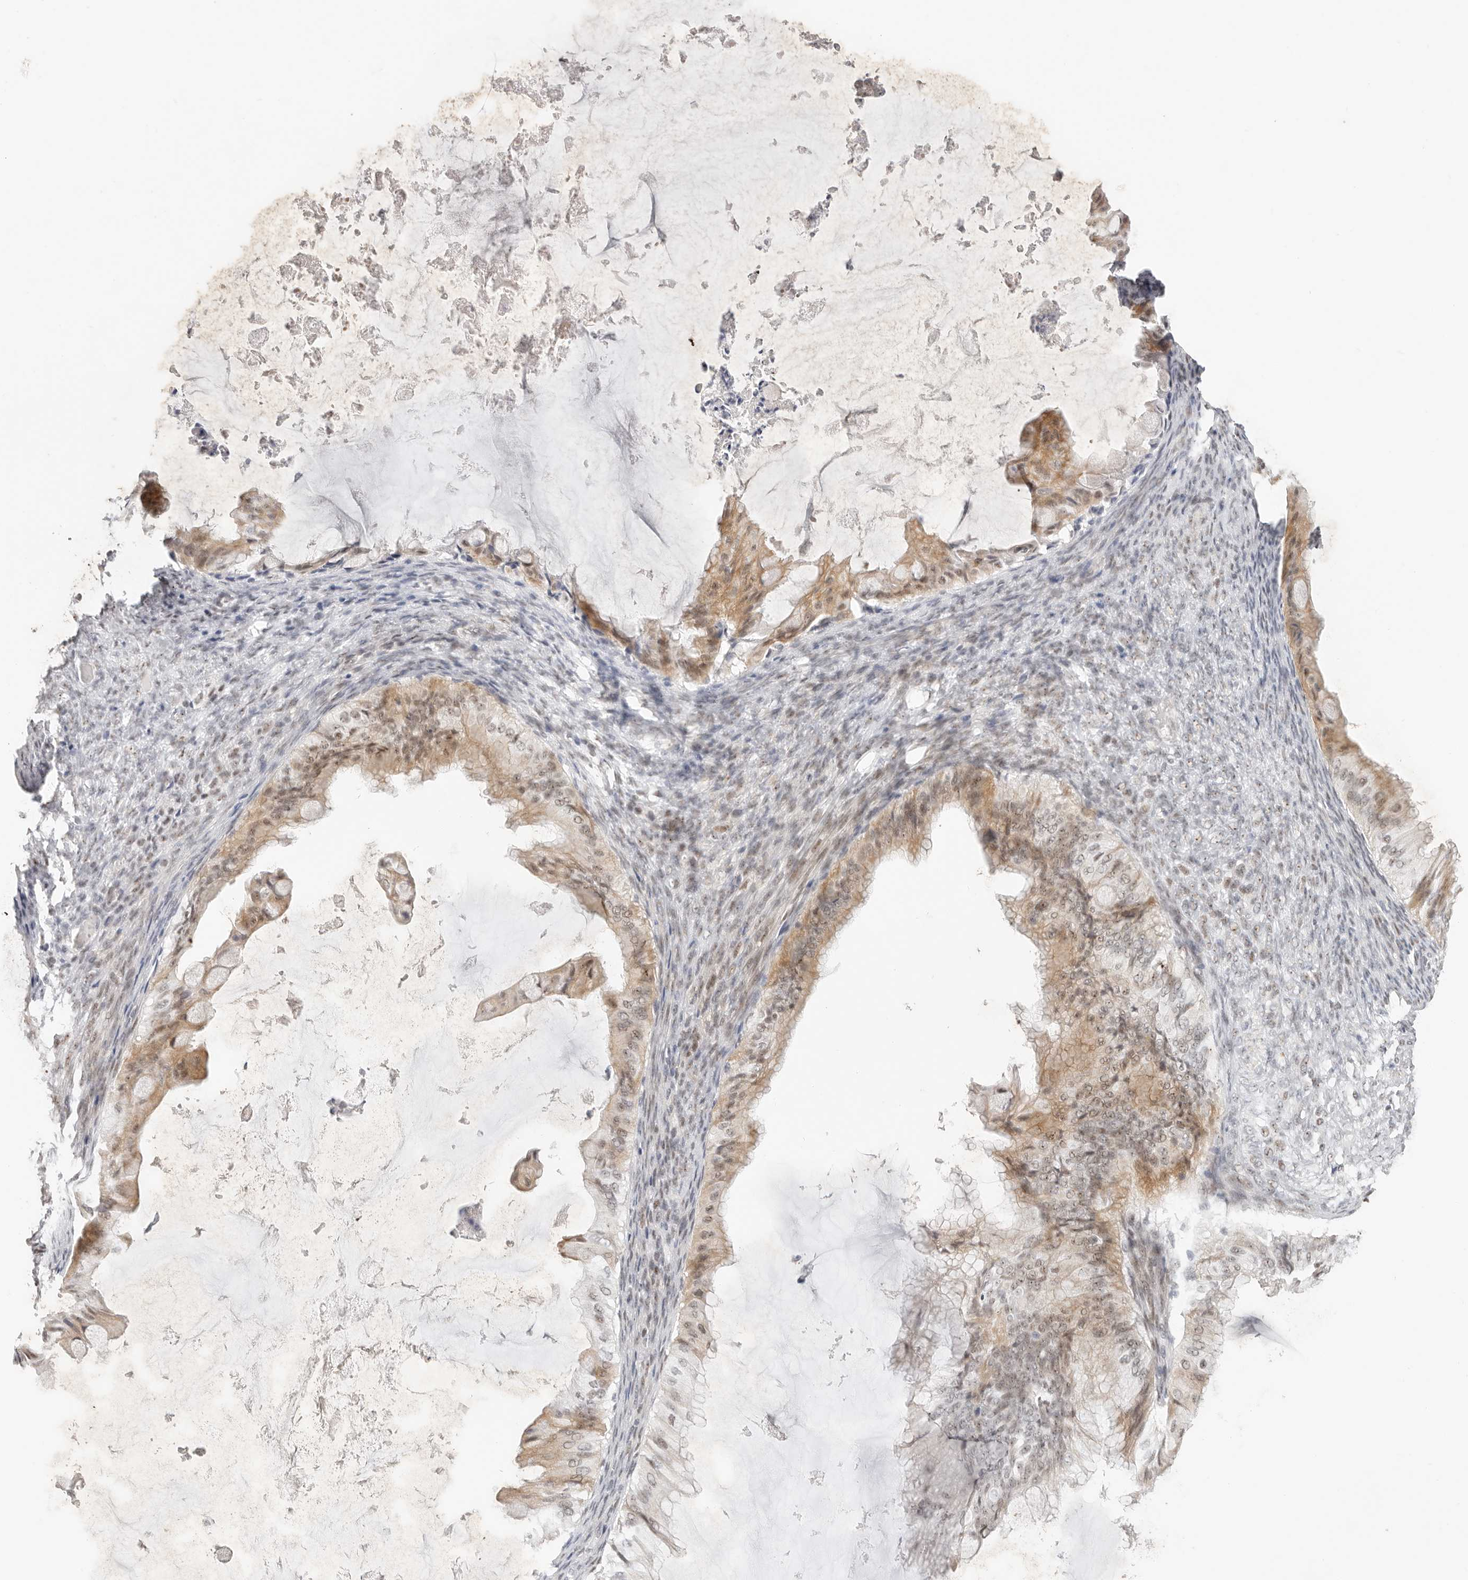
{"staining": {"intensity": "moderate", "quantity": ">75%", "location": "cytoplasmic/membranous,nuclear"}, "tissue": "ovarian cancer", "cell_type": "Tumor cells", "image_type": "cancer", "snomed": [{"axis": "morphology", "description": "Cystadenocarcinoma, mucinous, NOS"}, {"axis": "topography", "description": "Ovary"}], "caption": "High-power microscopy captured an immunohistochemistry (IHC) histopathology image of ovarian cancer, revealing moderate cytoplasmic/membranous and nuclear staining in about >75% of tumor cells.", "gene": "LARP7", "patient": {"sex": "female", "age": 61}}